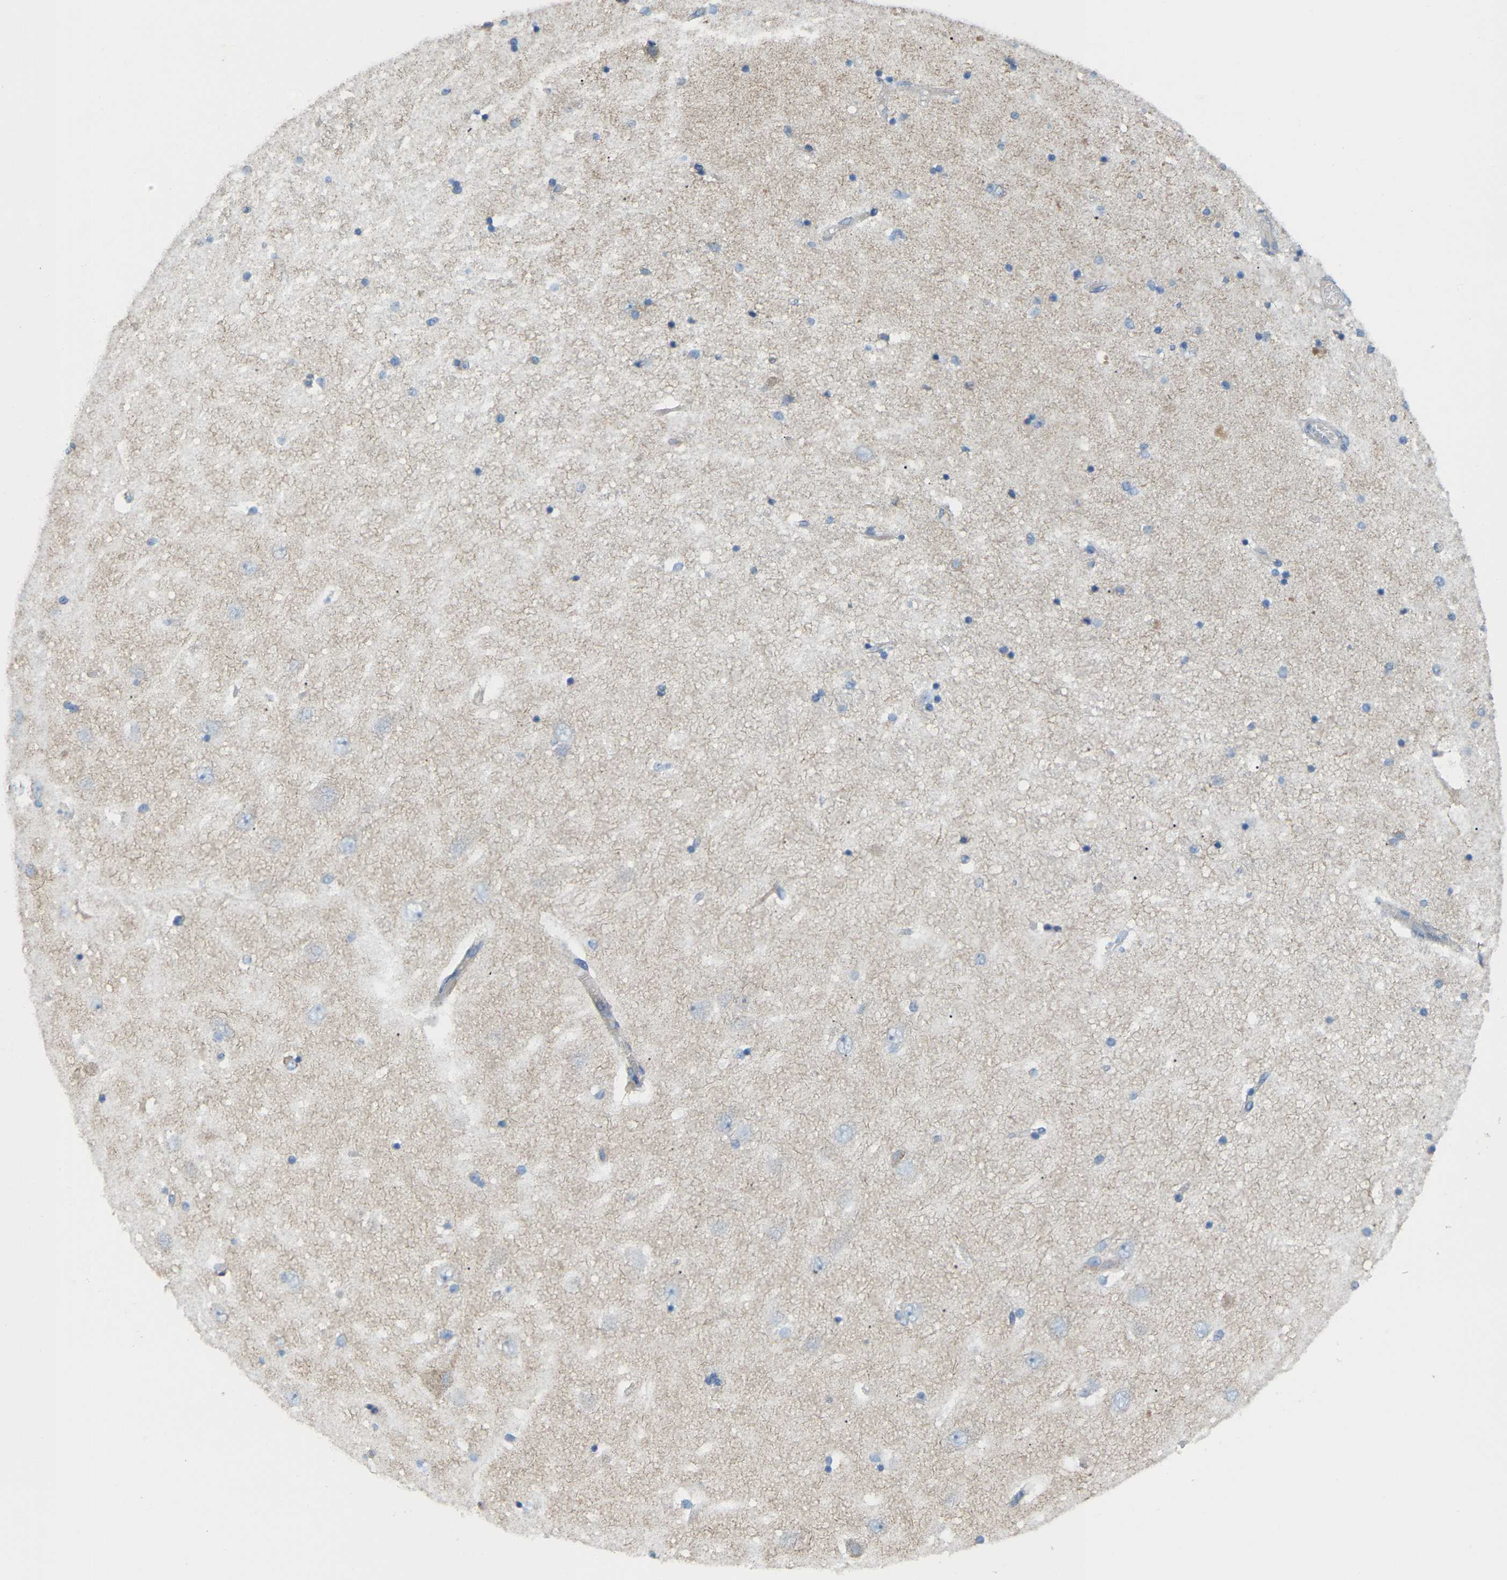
{"staining": {"intensity": "negative", "quantity": "none", "location": "none"}, "tissue": "hippocampus", "cell_type": "Glial cells", "image_type": "normal", "snomed": [{"axis": "morphology", "description": "Normal tissue, NOS"}, {"axis": "topography", "description": "Hippocampus"}], "caption": "This is an IHC photomicrograph of benign hippocampus. There is no expression in glial cells.", "gene": "CROT", "patient": {"sex": "female", "age": 54}}